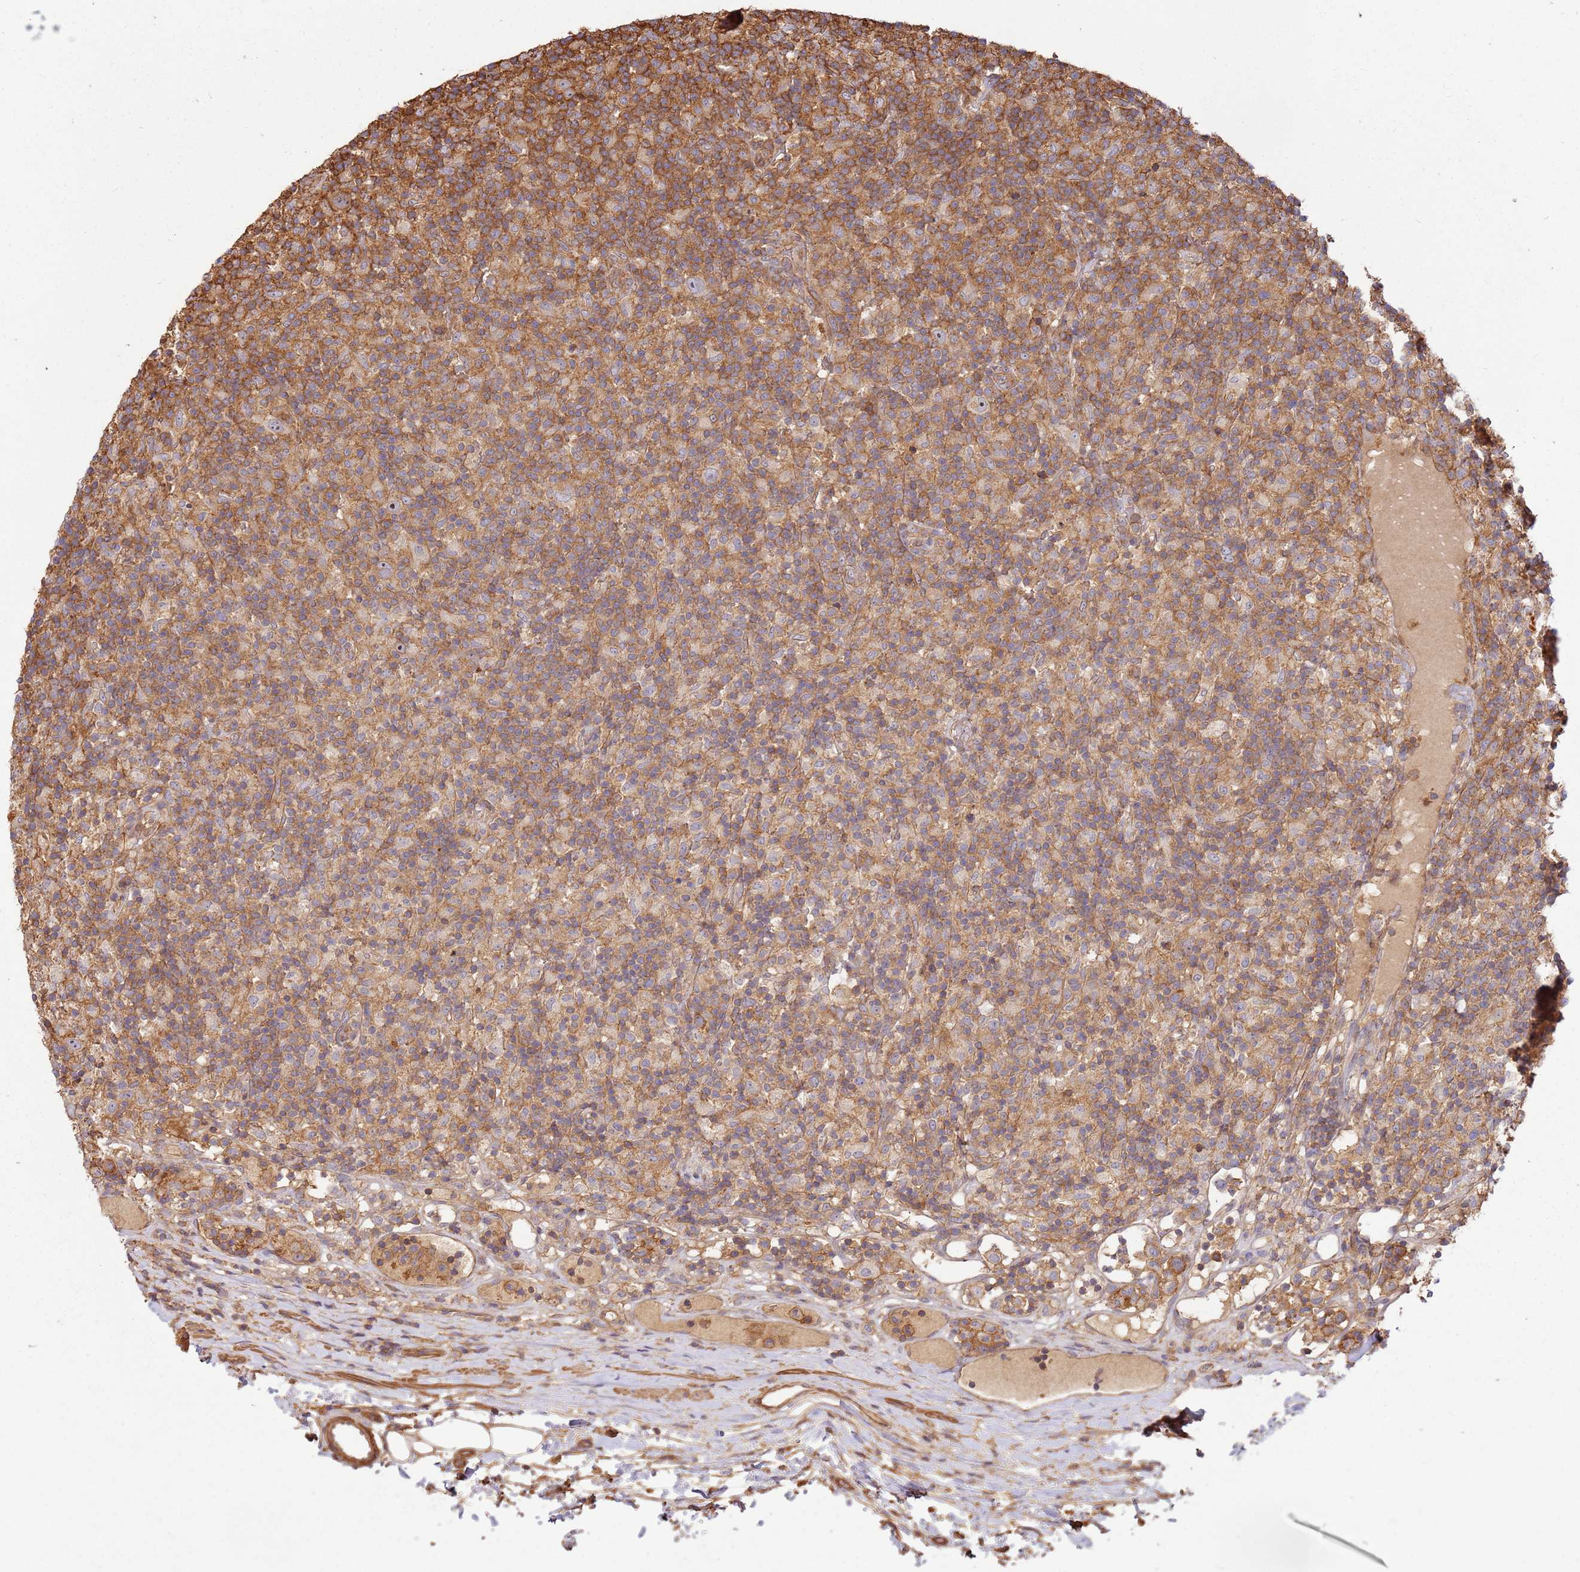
{"staining": {"intensity": "moderate", "quantity": "25%-75%", "location": "nuclear"}, "tissue": "lymphoma", "cell_type": "Tumor cells", "image_type": "cancer", "snomed": [{"axis": "morphology", "description": "Hodgkin's disease, NOS"}, {"axis": "topography", "description": "Lymph node"}], "caption": "Hodgkin's disease stained for a protein (brown) reveals moderate nuclear positive positivity in about 25%-75% of tumor cells.", "gene": "ACVR2A", "patient": {"sex": "male", "age": 70}}